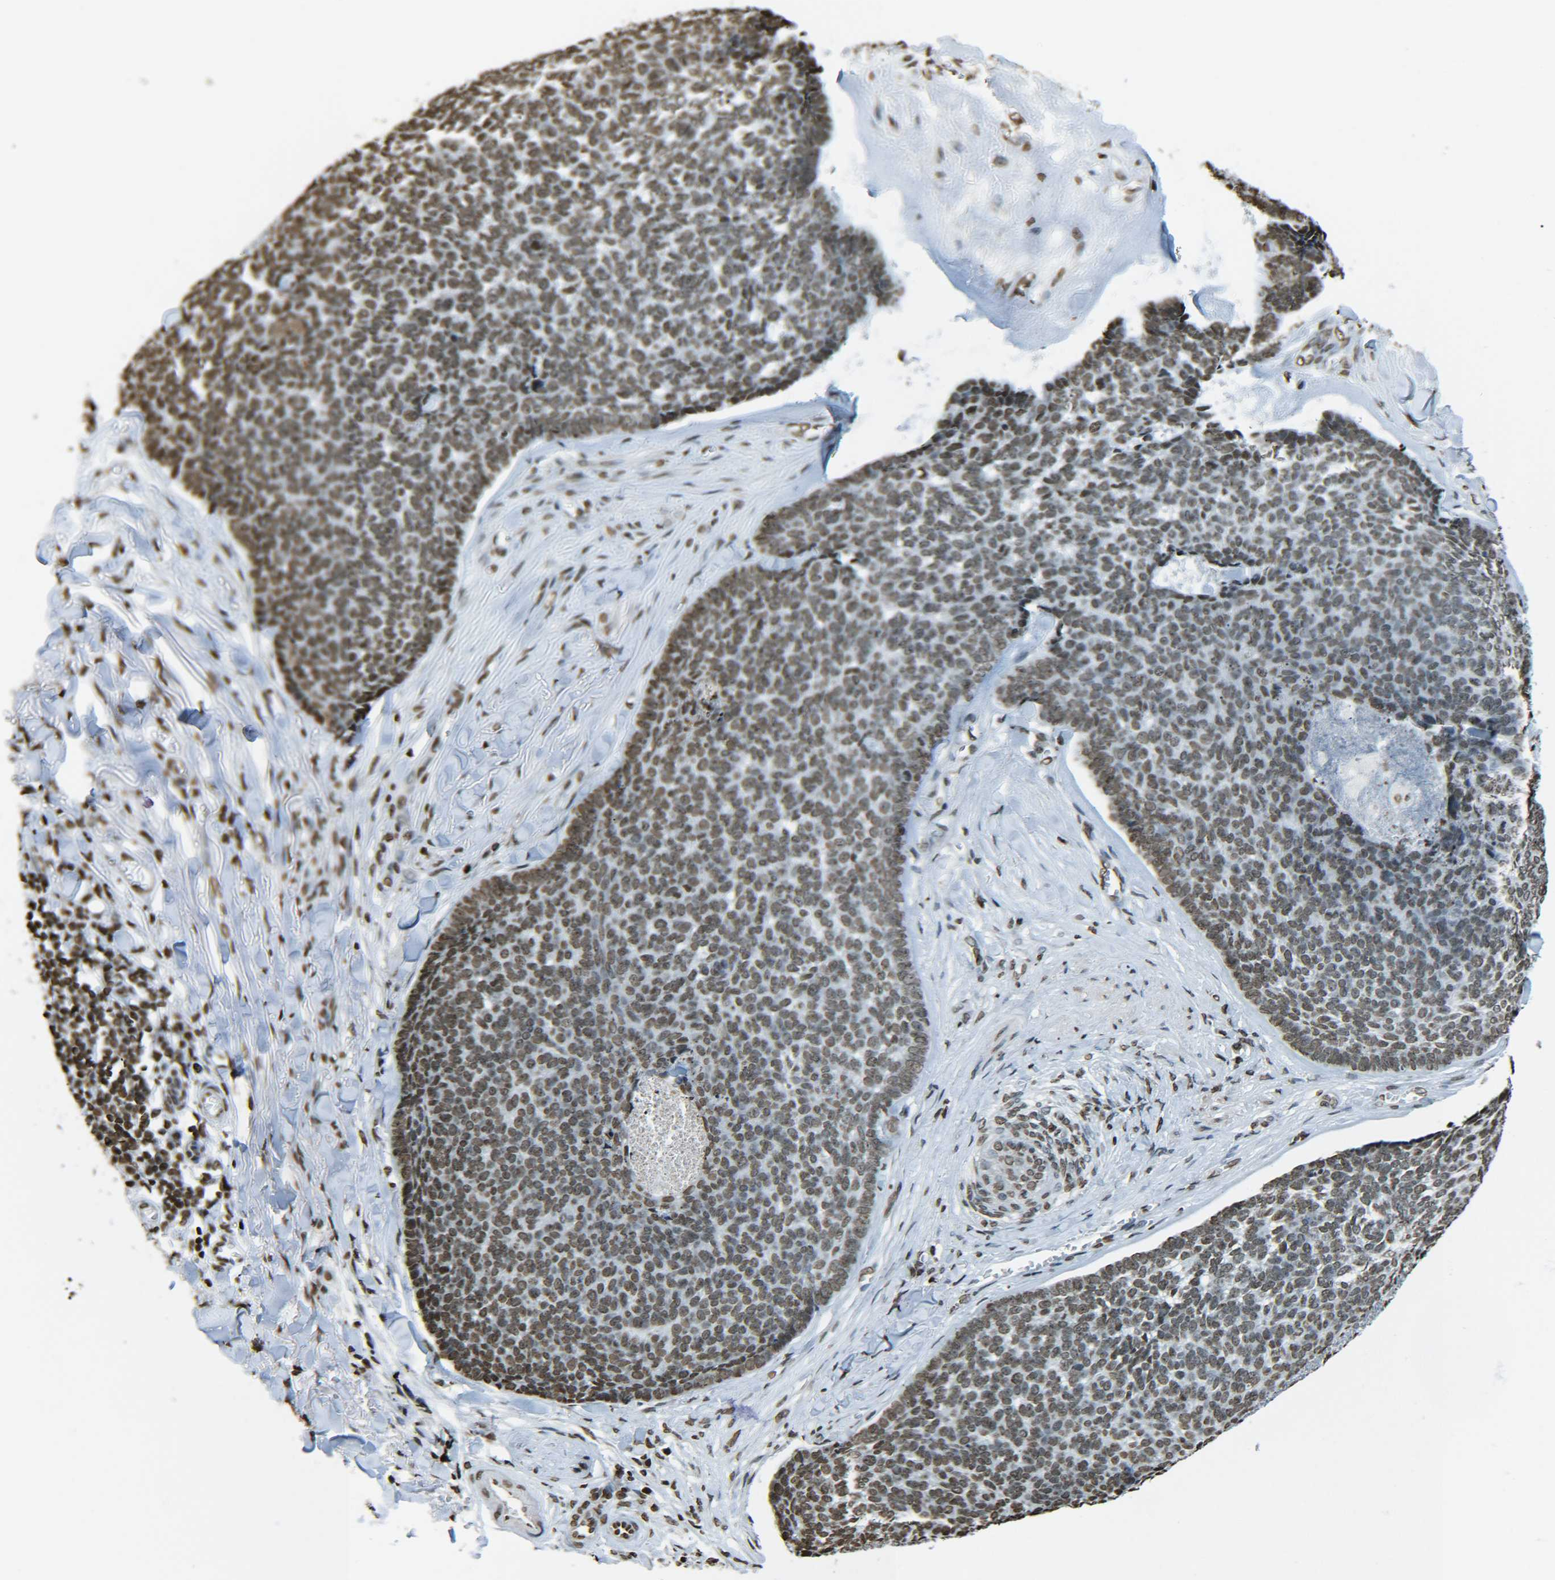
{"staining": {"intensity": "moderate", "quantity": ">75%", "location": "nuclear"}, "tissue": "skin cancer", "cell_type": "Tumor cells", "image_type": "cancer", "snomed": [{"axis": "morphology", "description": "Basal cell carcinoma"}, {"axis": "topography", "description": "Skin"}], "caption": "IHC of basal cell carcinoma (skin) displays medium levels of moderate nuclear expression in approximately >75% of tumor cells.", "gene": "H4C16", "patient": {"sex": "male", "age": 84}}